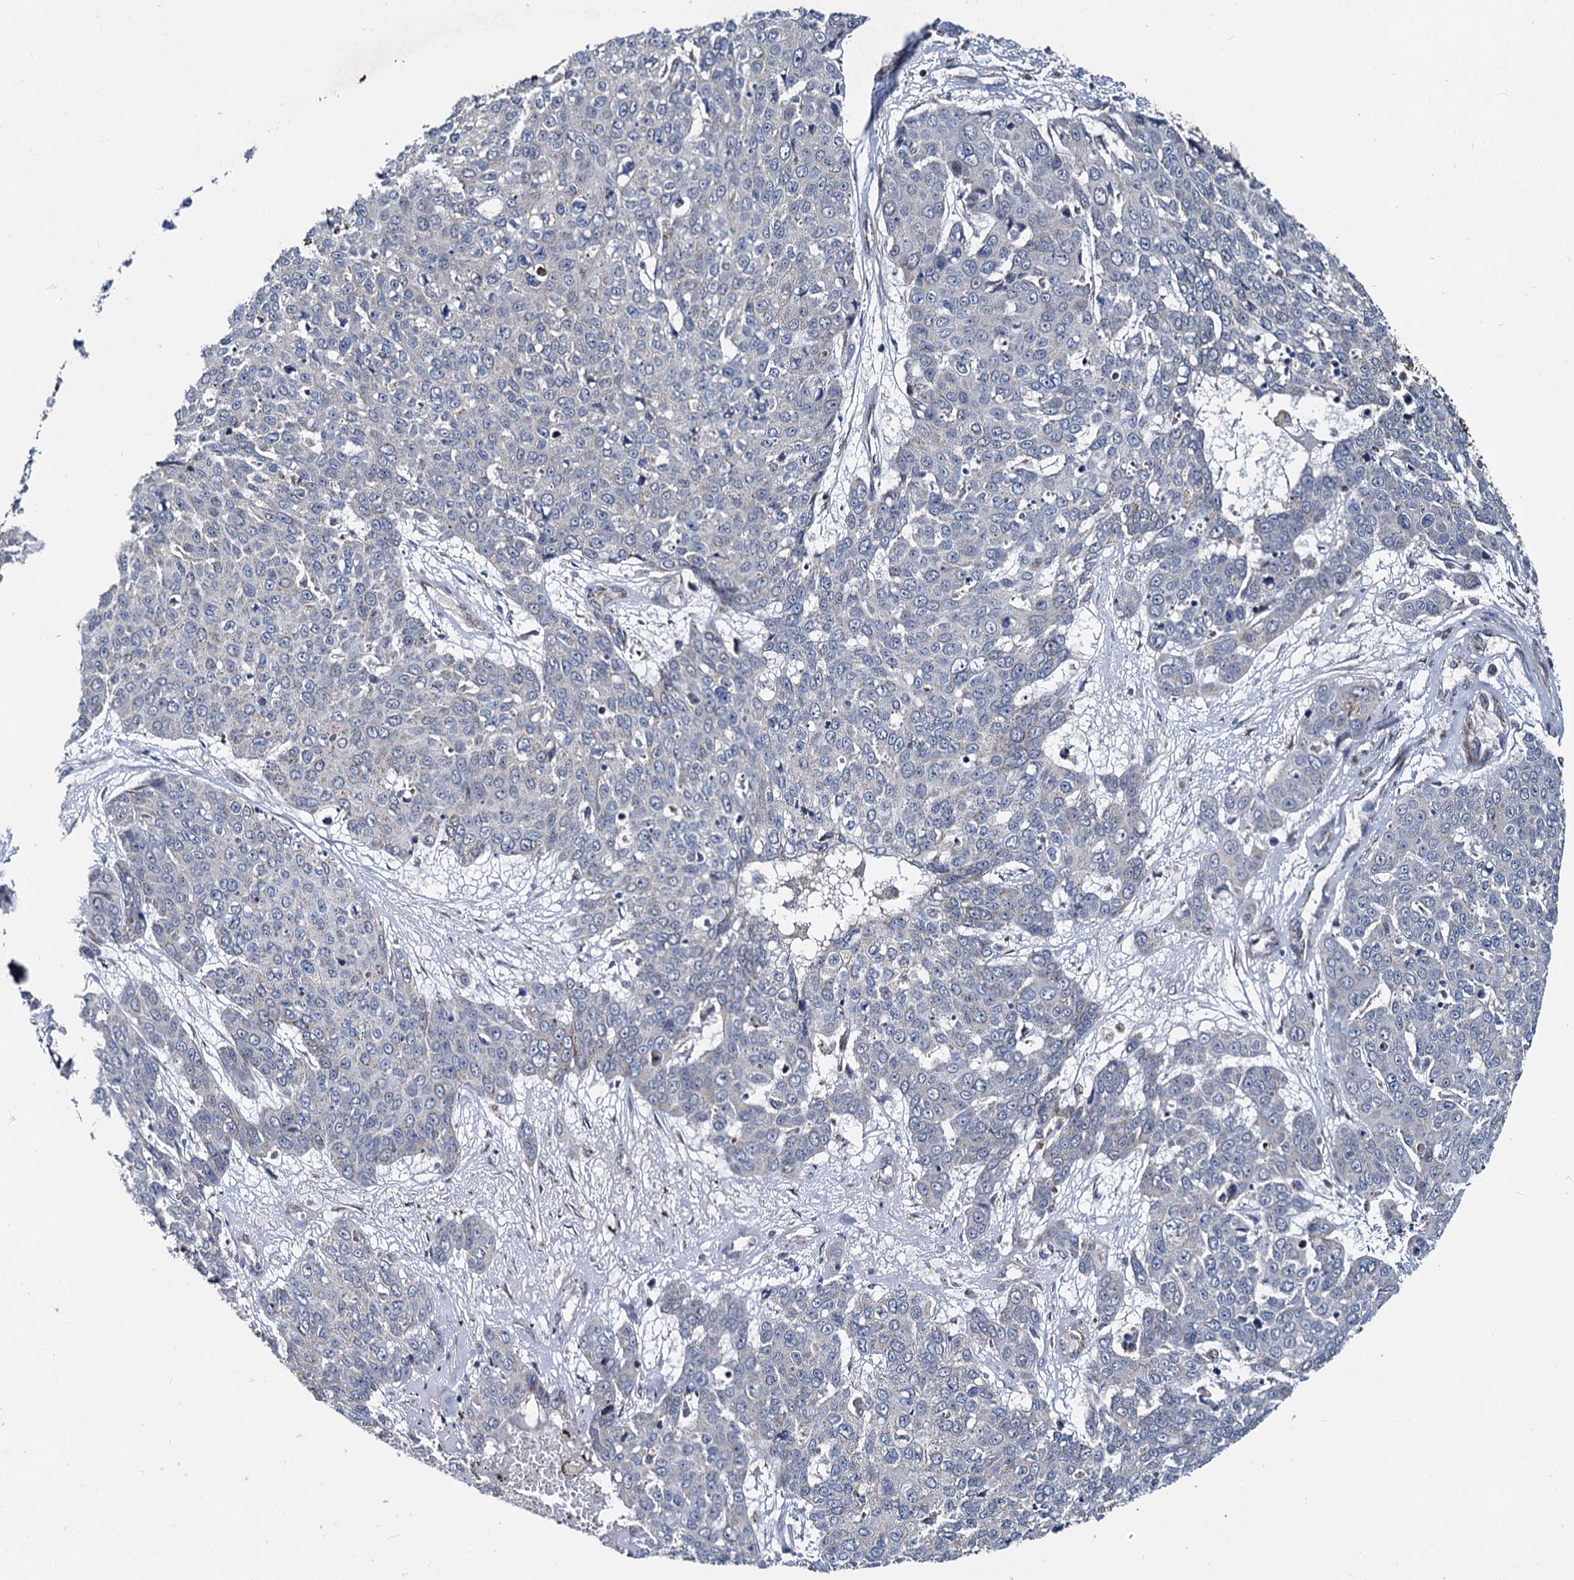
{"staining": {"intensity": "negative", "quantity": "none", "location": "none"}, "tissue": "skin cancer", "cell_type": "Tumor cells", "image_type": "cancer", "snomed": [{"axis": "morphology", "description": "Squamous cell carcinoma, NOS"}, {"axis": "topography", "description": "Skin"}], "caption": "A photomicrograph of skin cancer stained for a protein demonstrates no brown staining in tumor cells. (DAB immunohistochemistry (IHC) visualized using brightfield microscopy, high magnification).", "gene": "SPRYD3", "patient": {"sex": "male", "age": 71}}